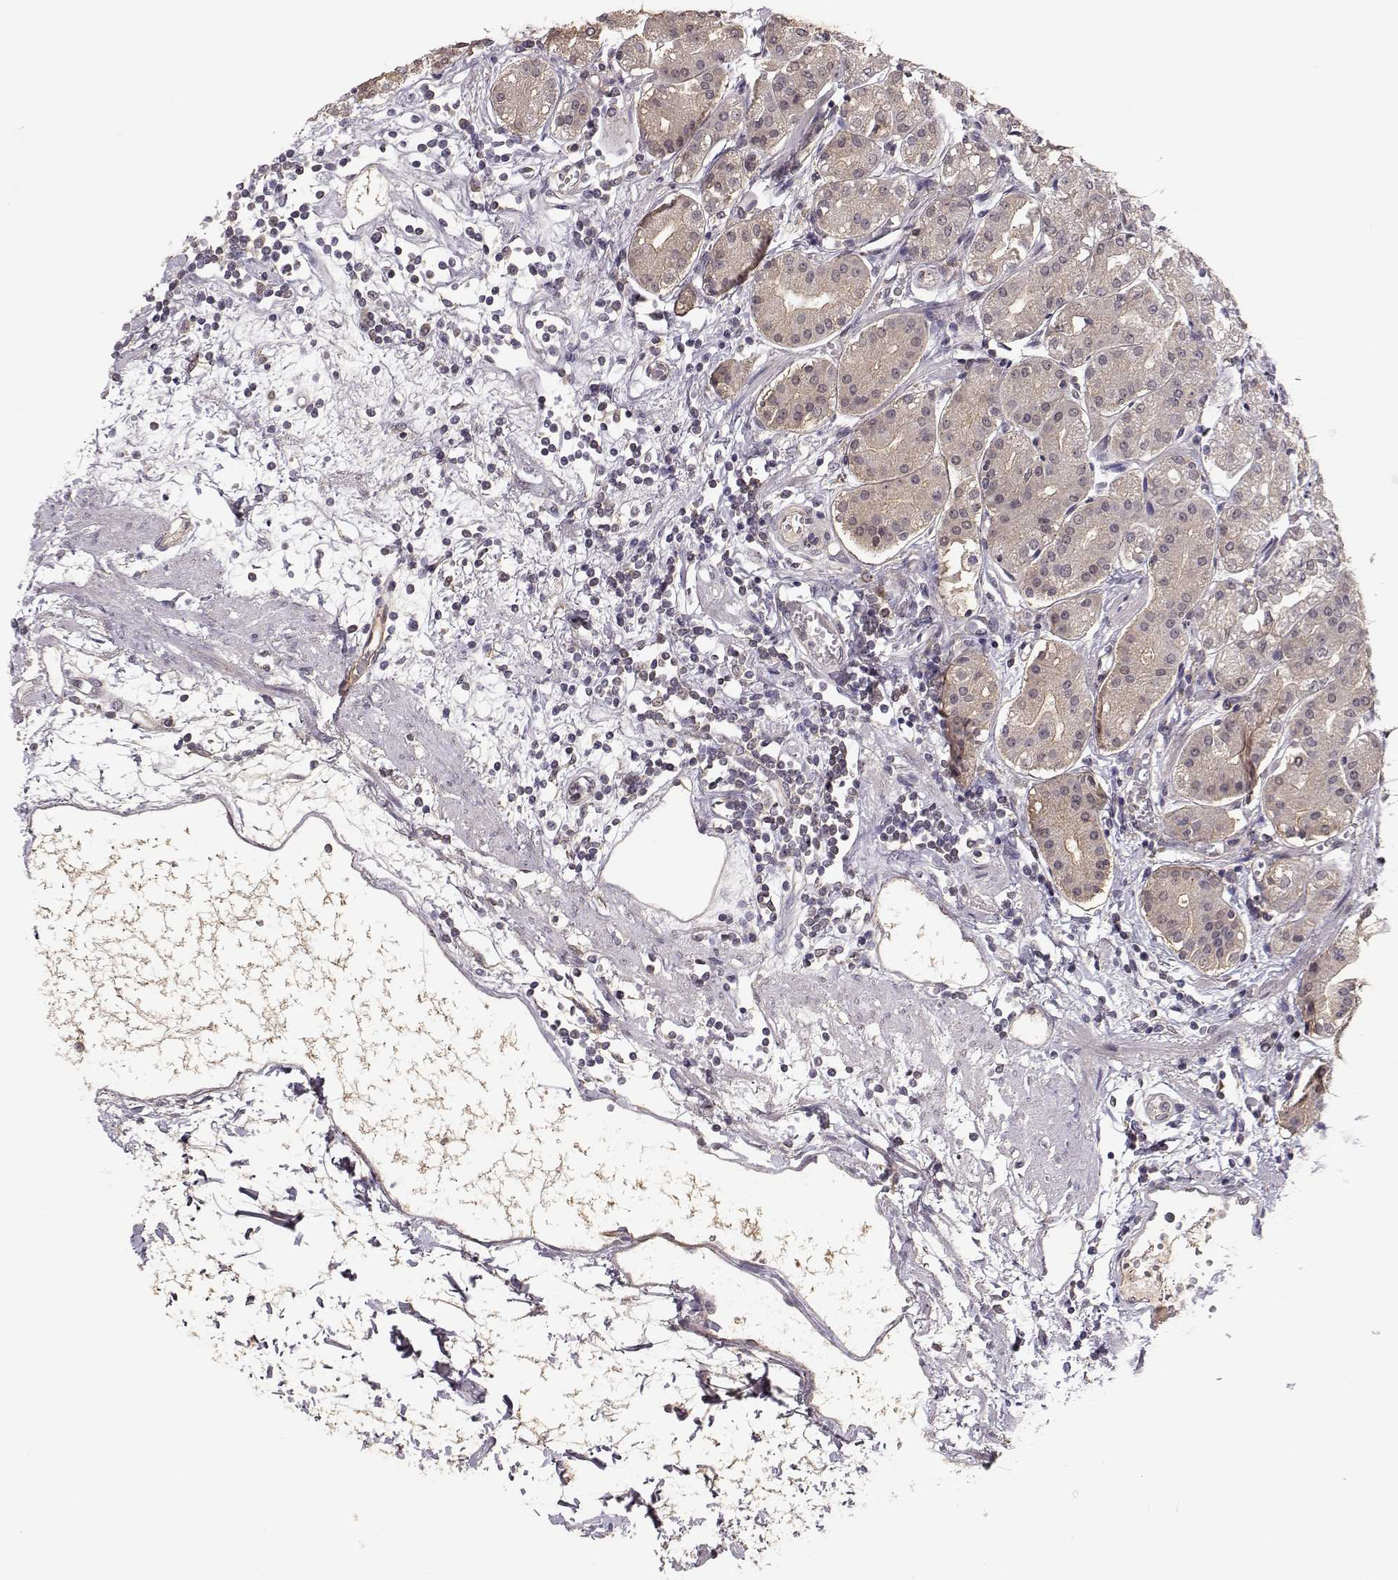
{"staining": {"intensity": "weak", "quantity": ">75%", "location": "cytoplasmic/membranous"}, "tissue": "stomach", "cell_type": "Glandular cells", "image_type": "normal", "snomed": [{"axis": "morphology", "description": "Normal tissue, NOS"}, {"axis": "topography", "description": "Skeletal muscle"}, {"axis": "topography", "description": "Stomach"}], "caption": "High-magnification brightfield microscopy of normal stomach stained with DAB (3,3'-diaminobenzidine) (brown) and counterstained with hematoxylin (blue). glandular cells exhibit weak cytoplasmic/membranous positivity is identified in about>75% of cells.", "gene": "PLEKHG3", "patient": {"sex": "female", "age": 57}}